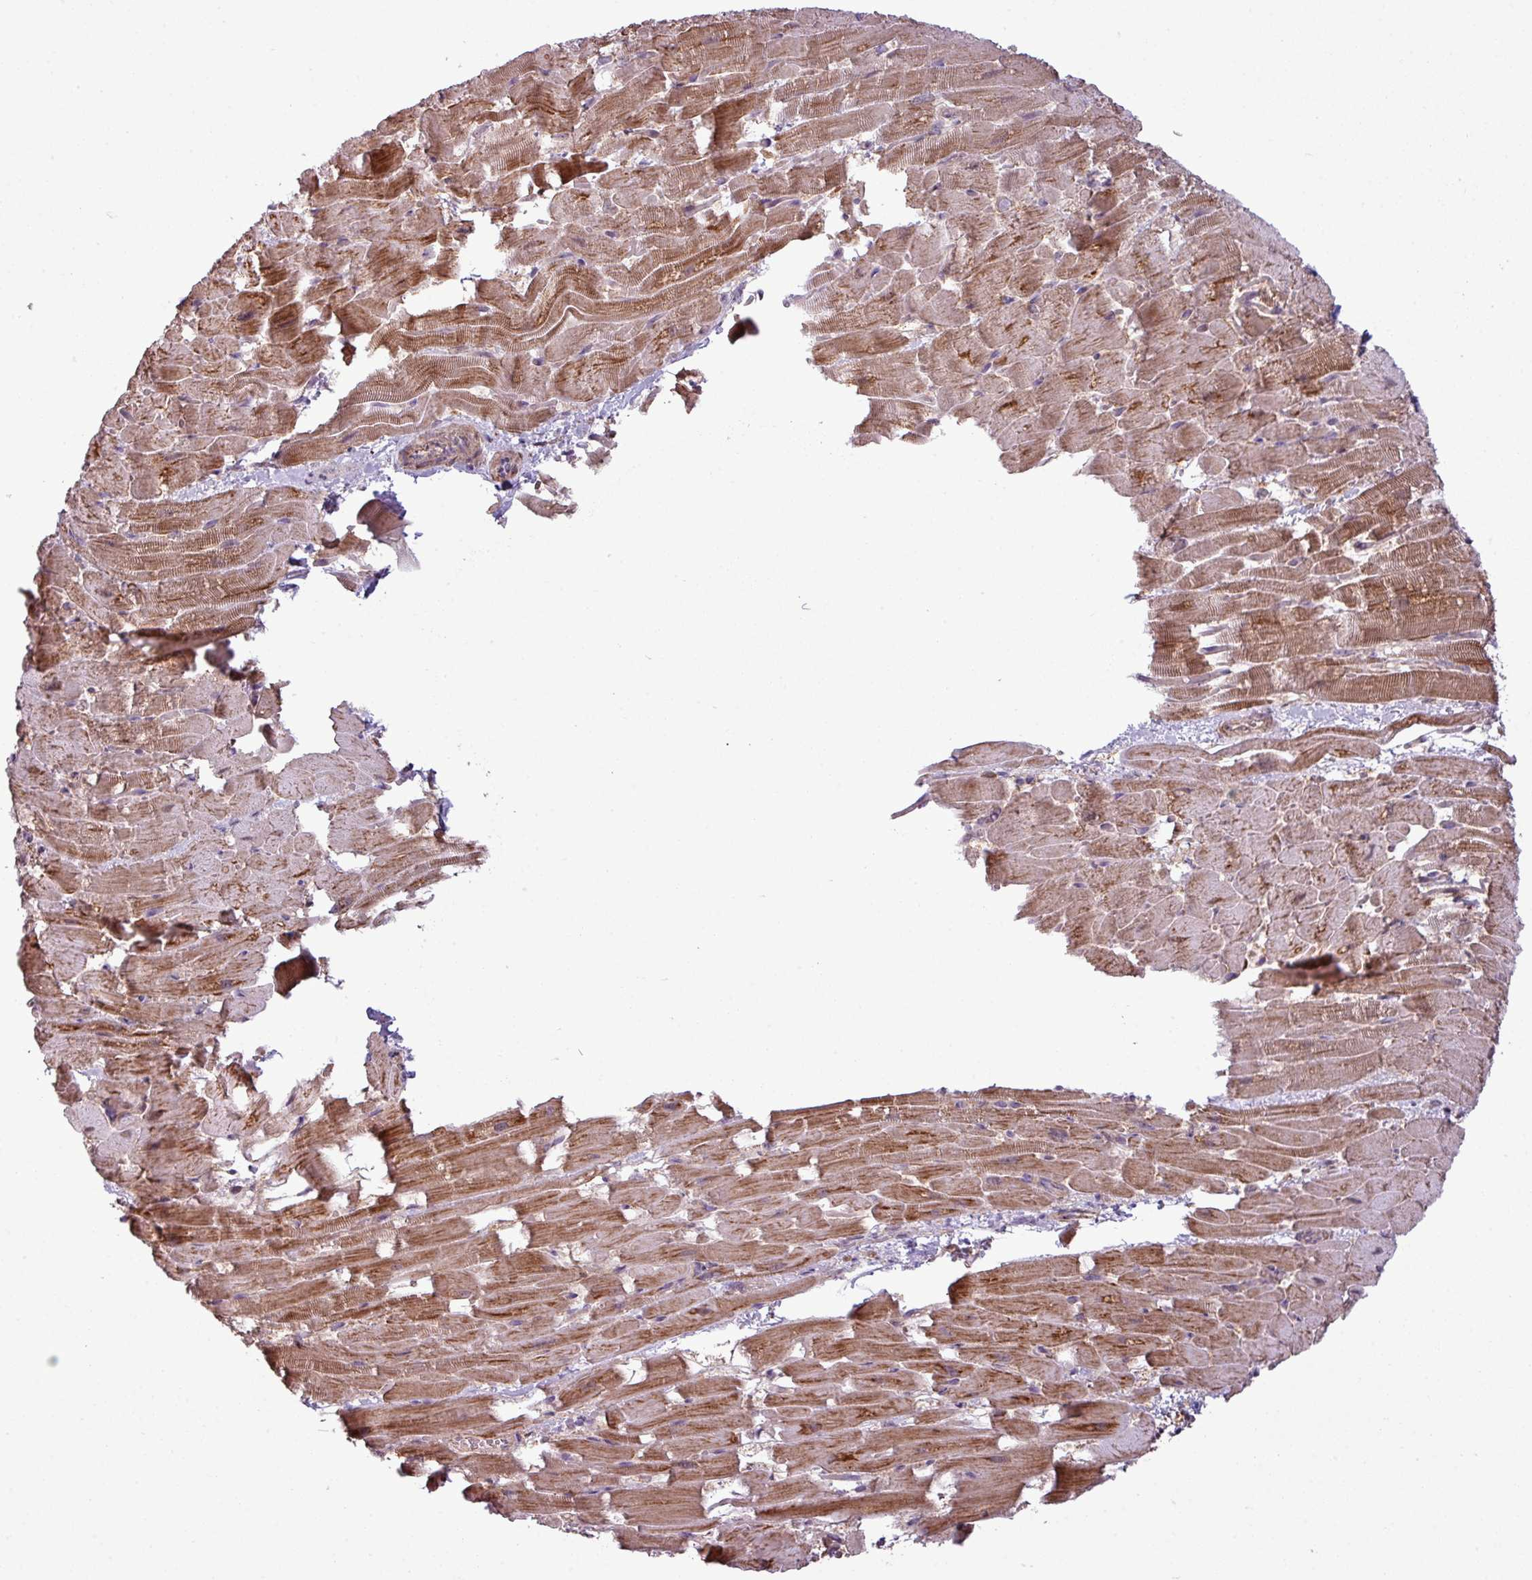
{"staining": {"intensity": "moderate", "quantity": ">75%", "location": "cytoplasmic/membranous,nuclear"}, "tissue": "heart muscle", "cell_type": "Cardiomyocytes", "image_type": "normal", "snomed": [{"axis": "morphology", "description": "Normal tissue, NOS"}, {"axis": "topography", "description": "Heart"}], "caption": "Cardiomyocytes demonstrate moderate cytoplasmic/membranous,nuclear staining in about >75% of cells in benign heart muscle. Immunohistochemistry (ihc) stains the protein of interest in brown and the nuclei are stained blue.", "gene": "ZC2HC1C", "patient": {"sex": "male", "age": 37}}